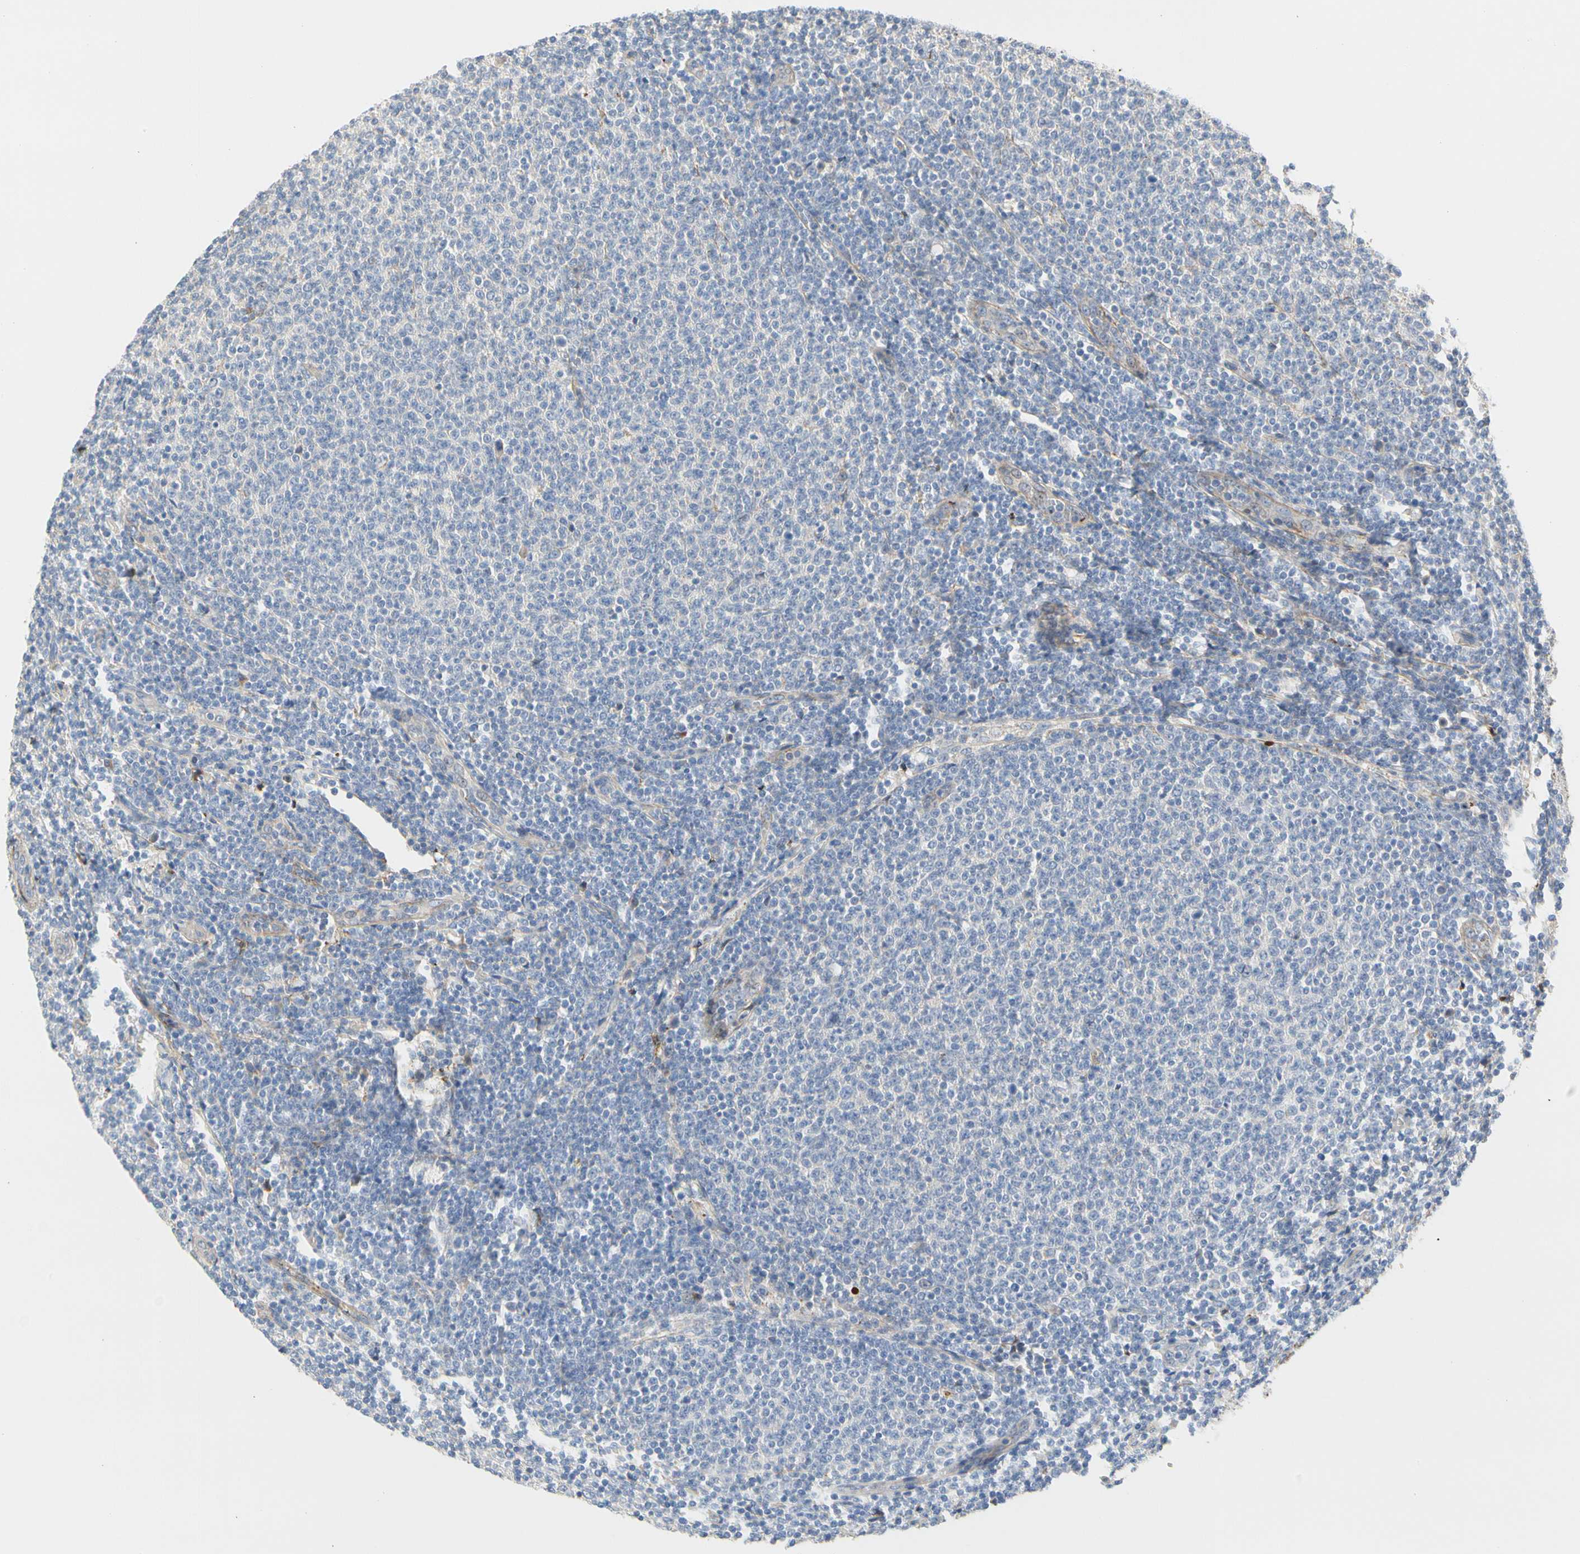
{"staining": {"intensity": "negative", "quantity": "none", "location": "none"}, "tissue": "lymphoma", "cell_type": "Tumor cells", "image_type": "cancer", "snomed": [{"axis": "morphology", "description": "Malignant lymphoma, non-Hodgkin's type, Low grade"}, {"axis": "topography", "description": "Lymph node"}], "caption": "The image shows no staining of tumor cells in lymphoma.", "gene": "FGB", "patient": {"sex": "male", "age": 66}}